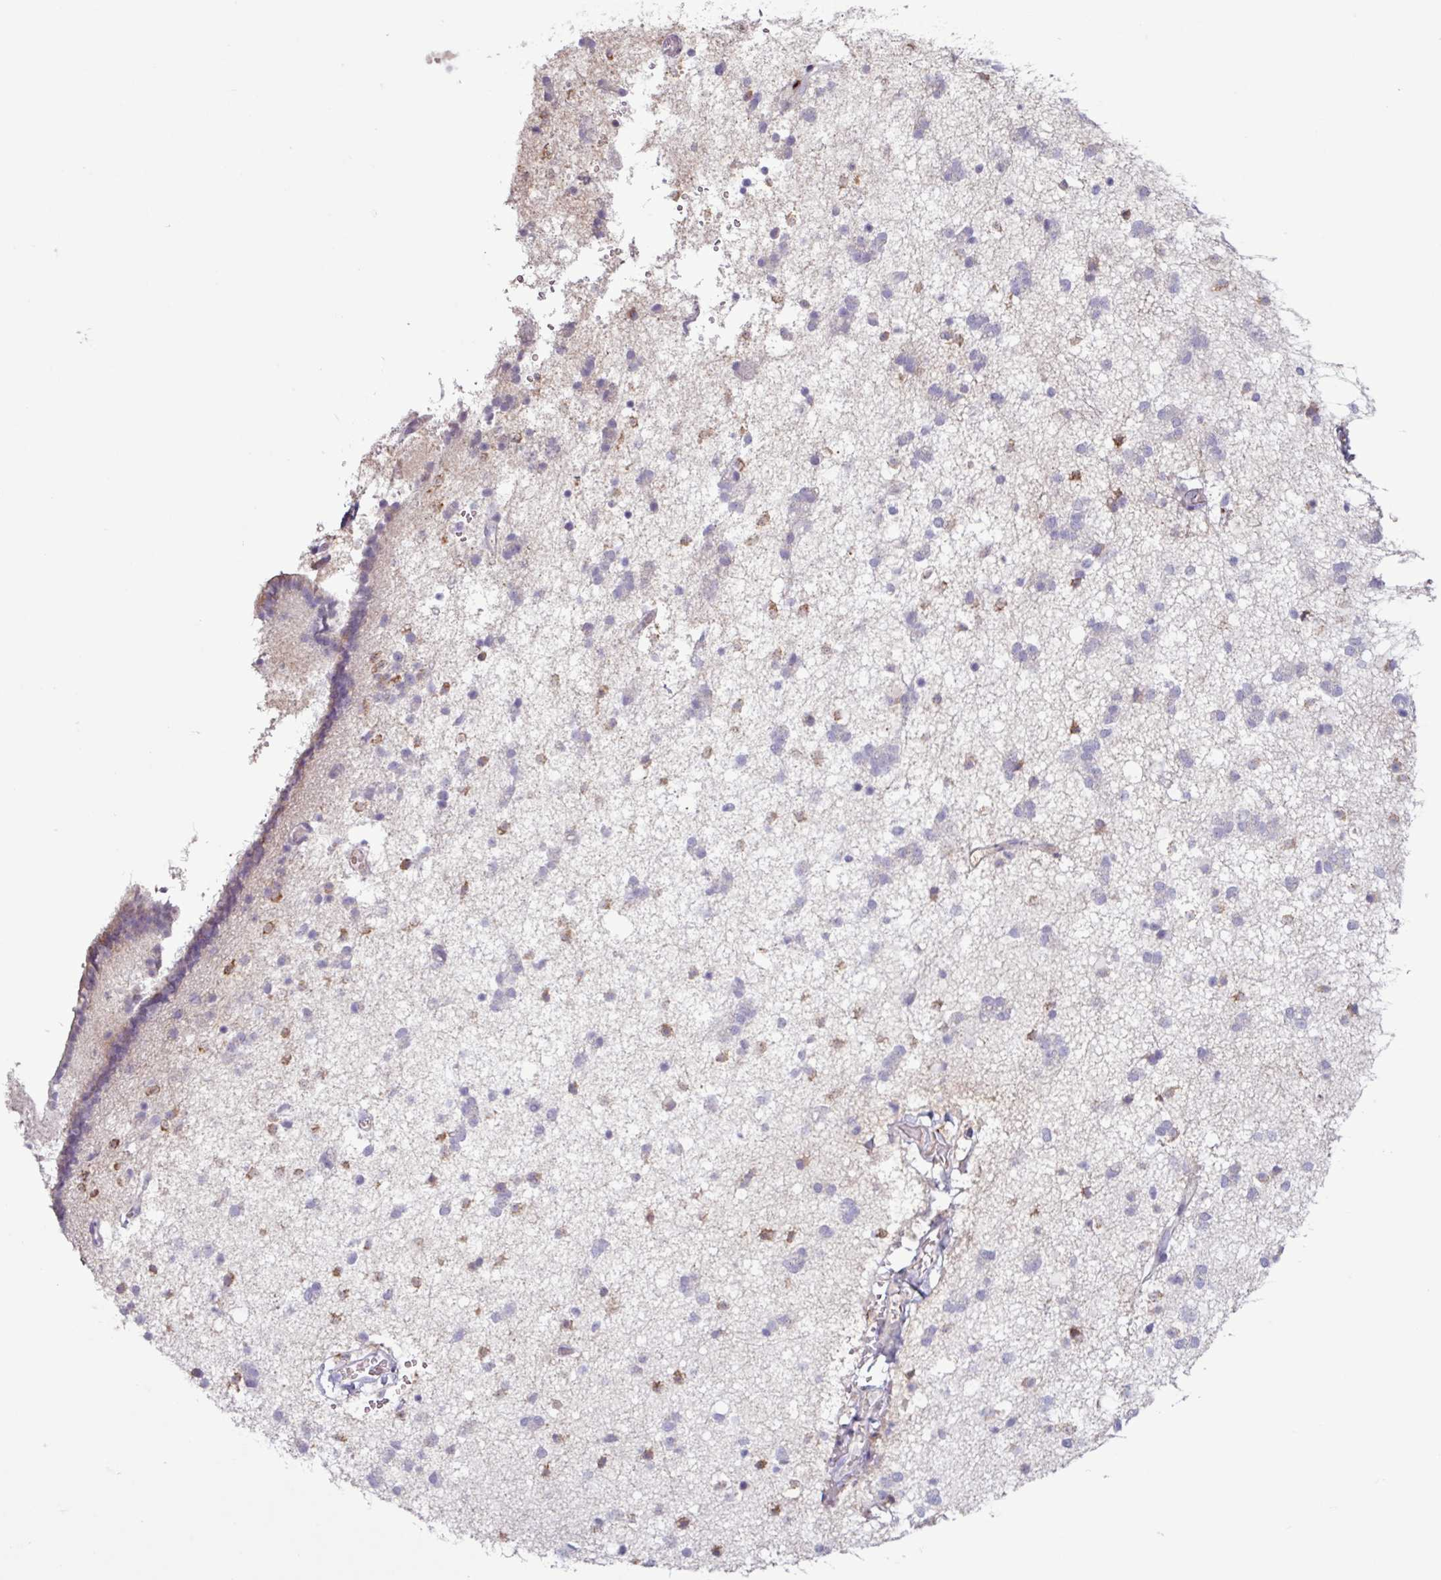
{"staining": {"intensity": "weak", "quantity": "<25%", "location": "cytoplasmic/membranous"}, "tissue": "caudate", "cell_type": "Glial cells", "image_type": "normal", "snomed": [{"axis": "morphology", "description": "Normal tissue, NOS"}, {"axis": "topography", "description": "Lateral ventricle wall"}], "caption": "The immunohistochemistry histopathology image has no significant expression in glial cells of caudate. Nuclei are stained in blue.", "gene": "C4A", "patient": {"sex": "male", "age": 37}}